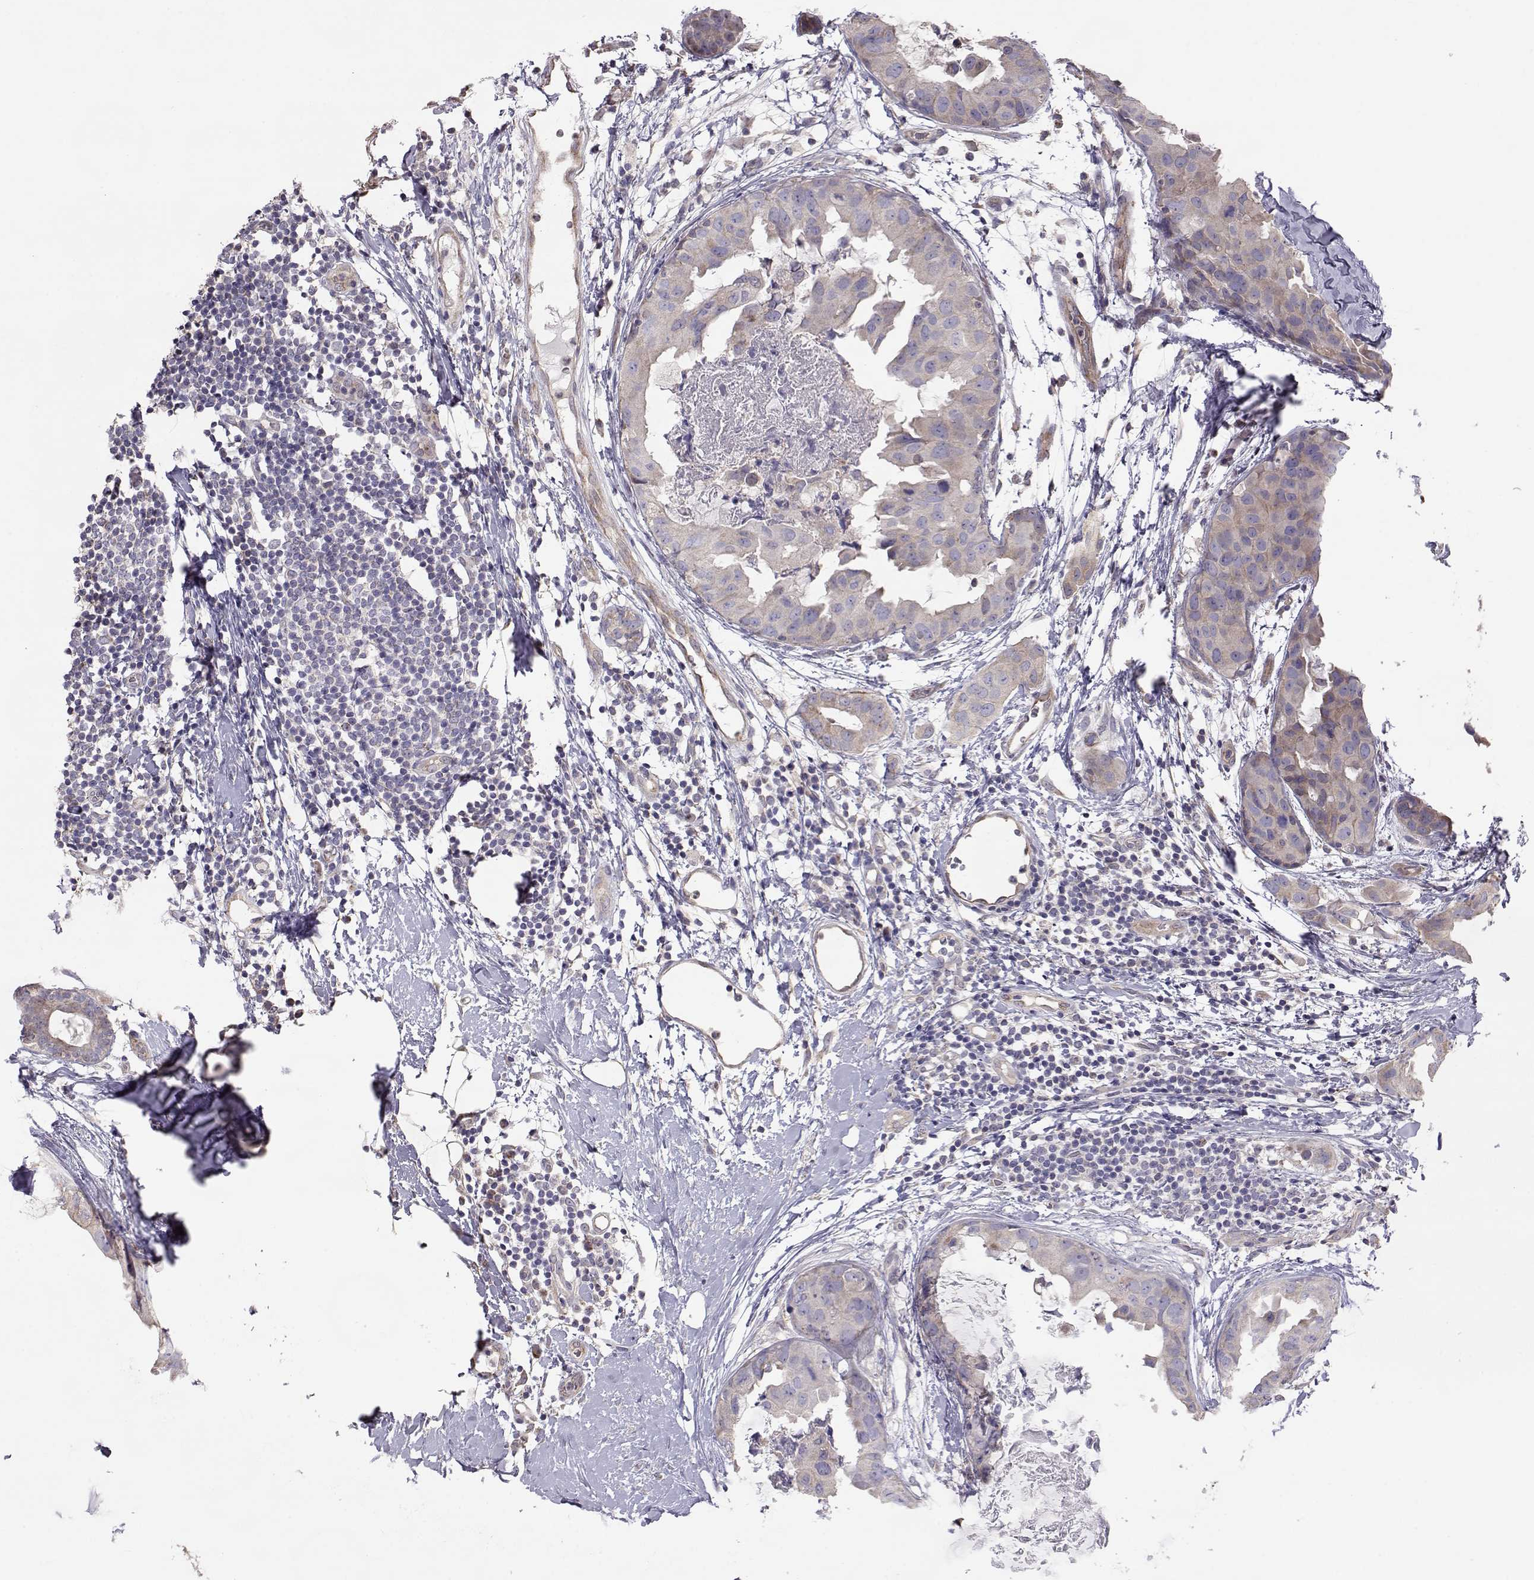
{"staining": {"intensity": "weak", "quantity": "<25%", "location": "cytoplasmic/membranous"}, "tissue": "breast cancer", "cell_type": "Tumor cells", "image_type": "cancer", "snomed": [{"axis": "morphology", "description": "Normal tissue, NOS"}, {"axis": "morphology", "description": "Duct carcinoma"}, {"axis": "topography", "description": "Breast"}], "caption": "Immunohistochemistry of breast cancer (invasive ductal carcinoma) reveals no staining in tumor cells.", "gene": "NCAM2", "patient": {"sex": "female", "age": 40}}